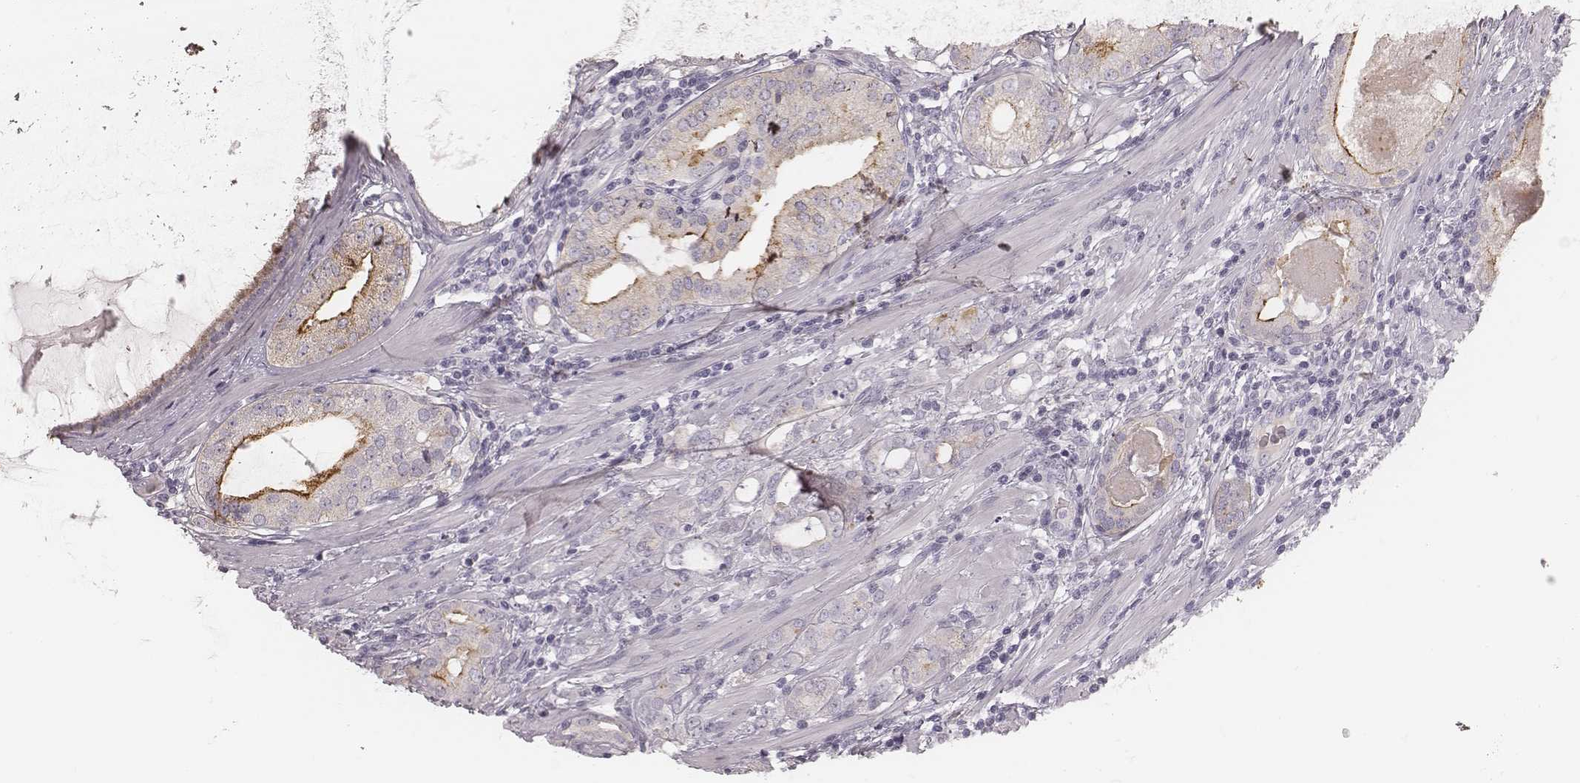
{"staining": {"intensity": "strong", "quantity": "25%-75%", "location": "cytoplasmic/membranous"}, "tissue": "prostate cancer", "cell_type": "Tumor cells", "image_type": "cancer", "snomed": [{"axis": "morphology", "description": "Adenocarcinoma, High grade"}, {"axis": "topography", "description": "Prostate and seminal vesicle, NOS"}], "caption": "Prostate cancer stained for a protein (brown) reveals strong cytoplasmic/membranous positive positivity in approximately 25%-75% of tumor cells.", "gene": "SMIM24", "patient": {"sex": "male", "age": 62}}